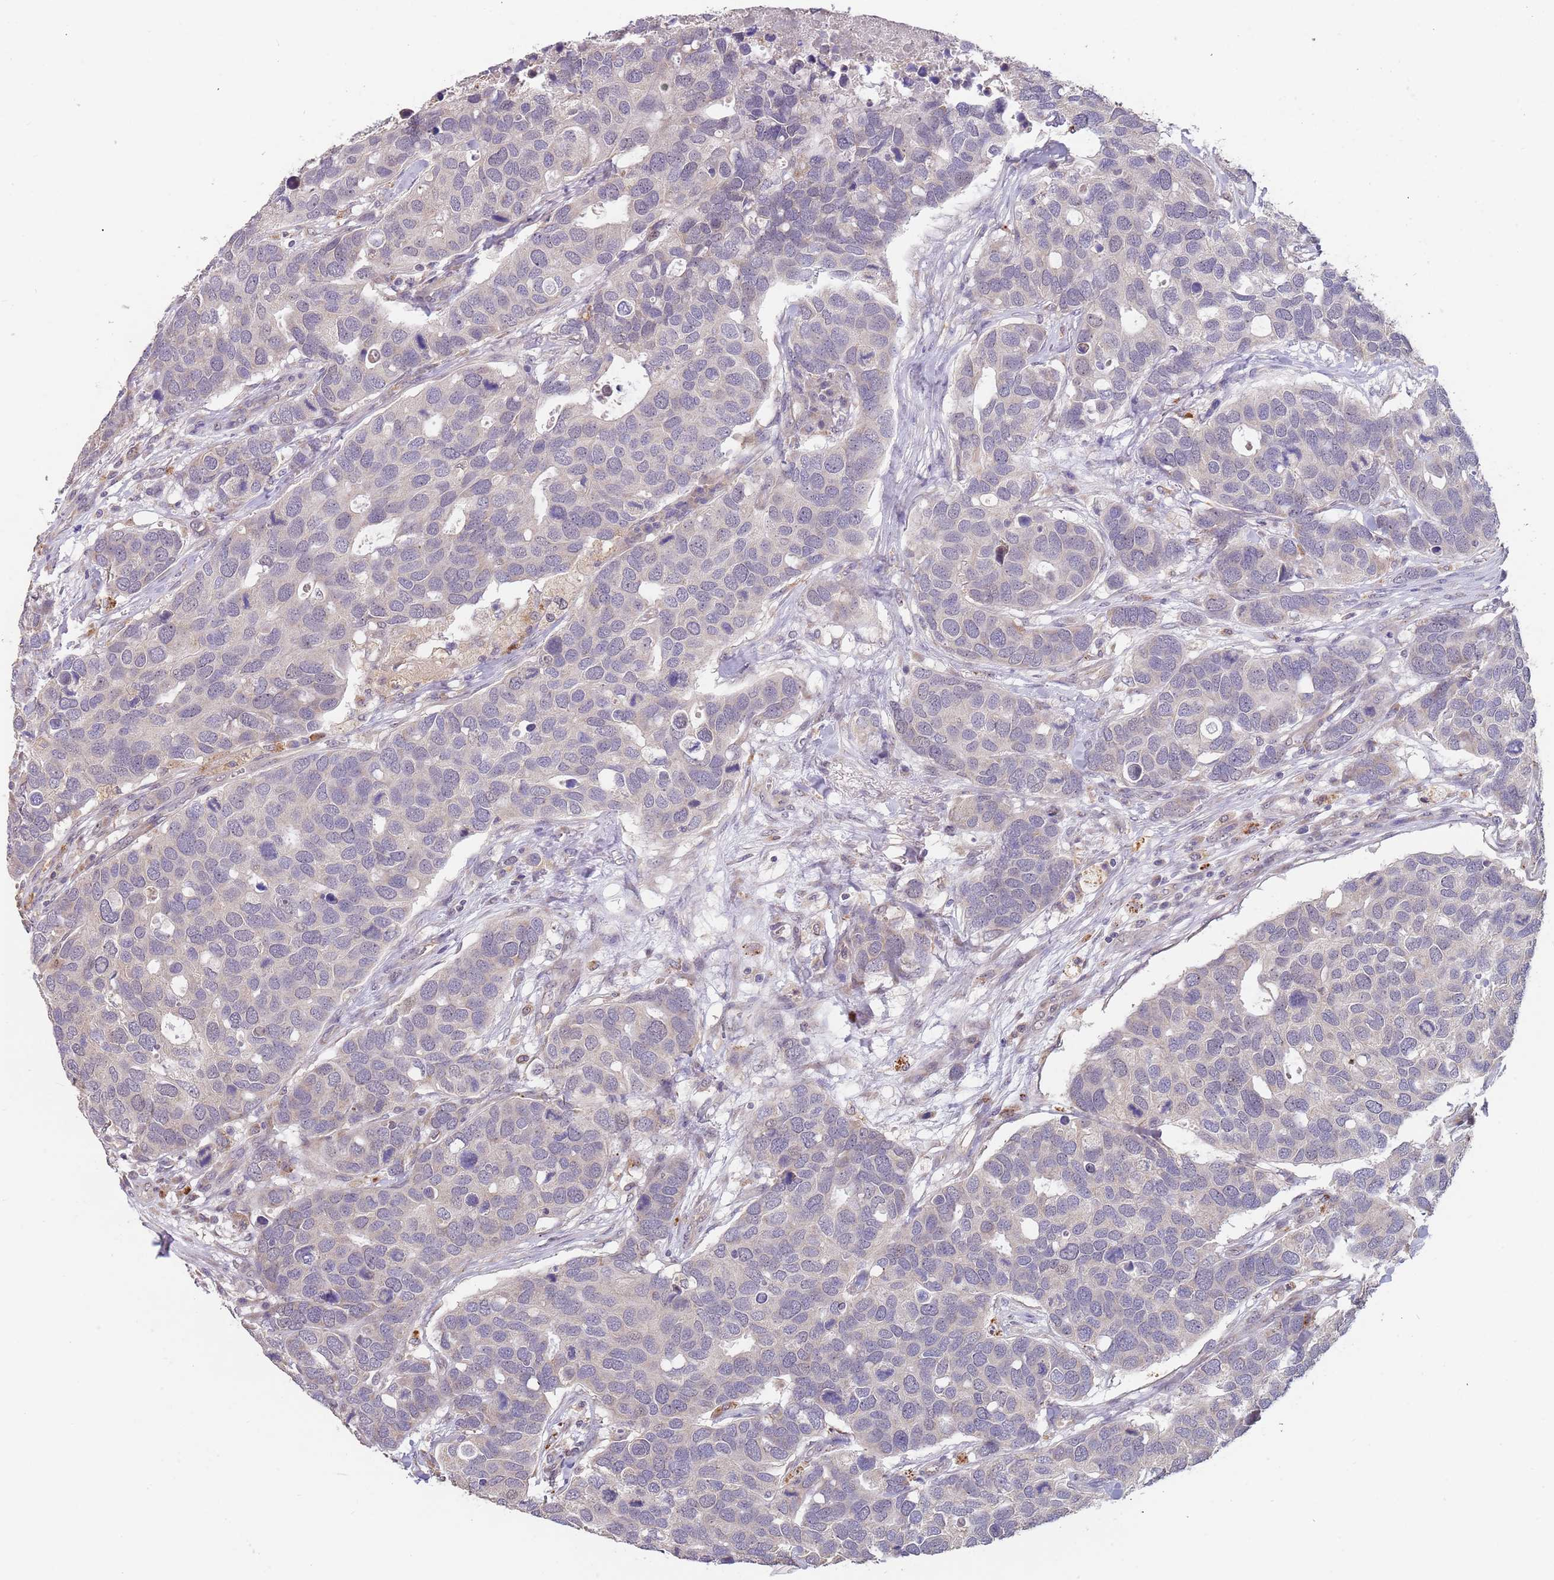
{"staining": {"intensity": "negative", "quantity": "none", "location": "none"}, "tissue": "breast cancer", "cell_type": "Tumor cells", "image_type": "cancer", "snomed": [{"axis": "morphology", "description": "Duct carcinoma"}, {"axis": "topography", "description": "Breast"}], "caption": "An image of human breast intraductal carcinoma is negative for staining in tumor cells.", "gene": "TMEM64", "patient": {"sex": "female", "age": 83}}